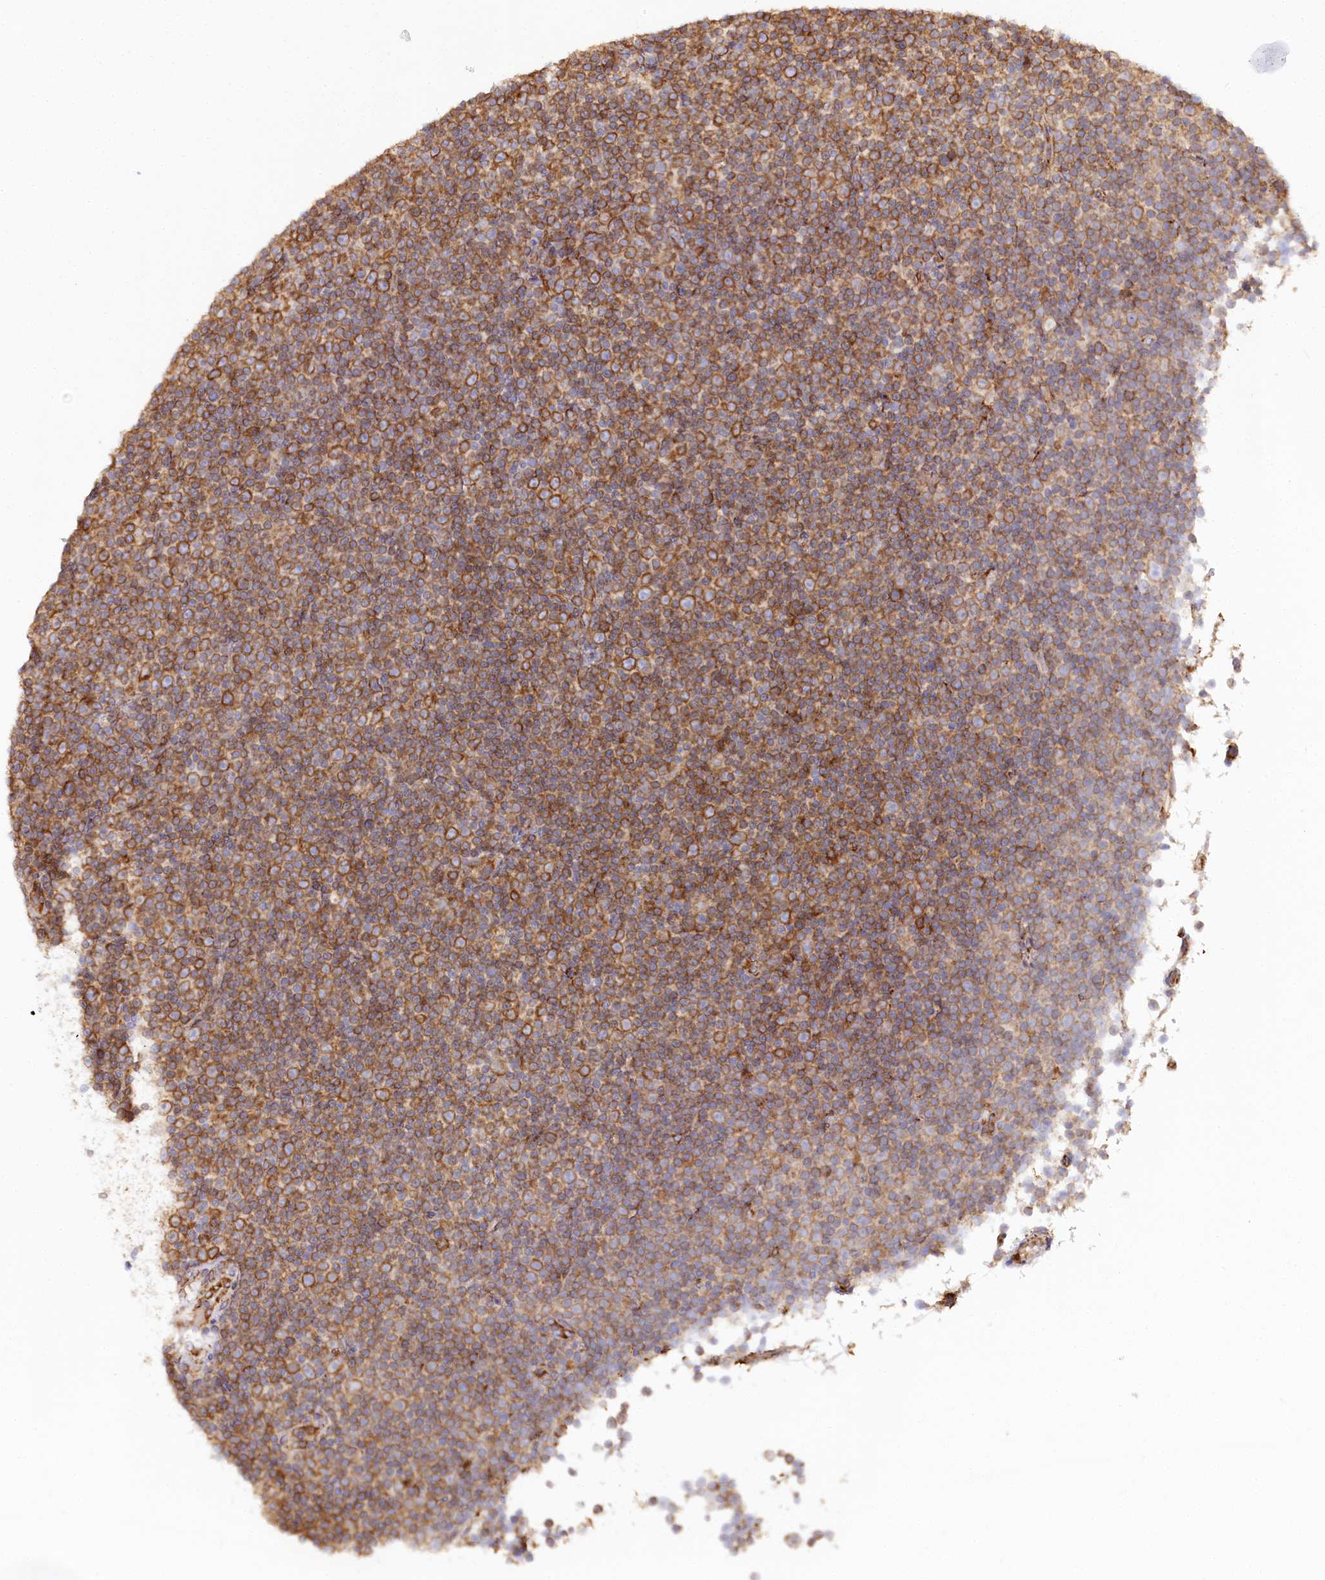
{"staining": {"intensity": "moderate", "quantity": ">75%", "location": "cytoplasmic/membranous"}, "tissue": "lymphoma", "cell_type": "Tumor cells", "image_type": "cancer", "snomed": [{"axis": "morphology", "description": "Malignant lymphoma, non-Hodgkin's type, Low grade"}, {"axis": "topography", "description": "Lymph node"}], "caption": "Brown immunohistochemical staining in lymphoma shows moderate cytoplasmic/membranous staining in about >75% of tumor cells. The protein is shown in brown color, while the nuclei are stained blue.", "gene": "CNPY2", "patient": {"sex": "female", "age": 67}}